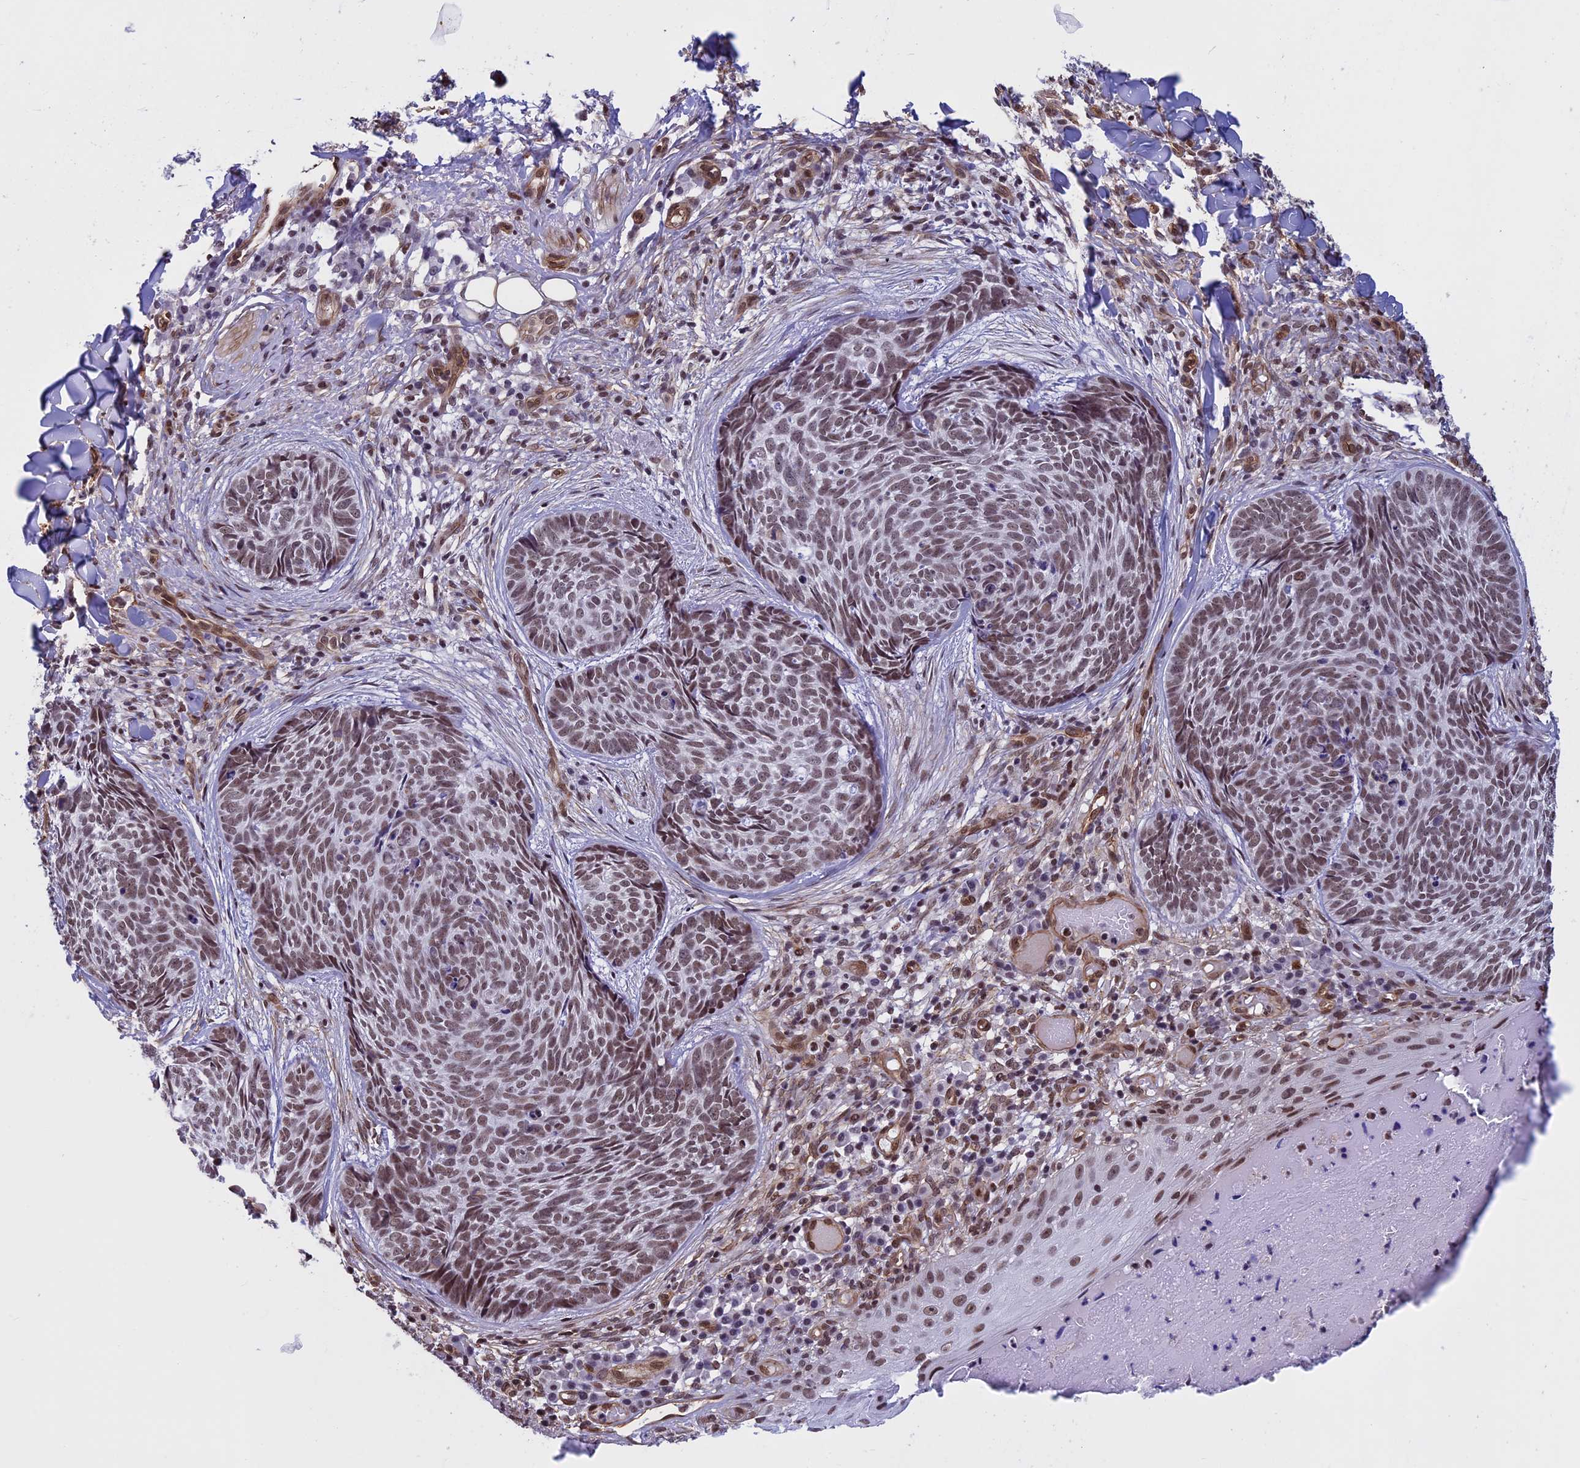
{"staining": {"intensity": "moderate", "quantity": ">75%", "location": "nuclear"}, "tissue": "skin cancer", "cell_type": "Tumor cells", "image_type": "cancer", "snomed": [{"axis": "morphology", "description": "Basal cell carcinoma"}, {"axis": "topography", "description": "Skin"}], "caption": "Immunohistochemistry (DAB (3,3'-diaminobenzidine)) staining of human basal cell carcinoma (skin) demonstrates moderate nuclear protein staining in approximately >75% of tumor cells. The staining was performed using DAB, with brown indicating positive protein expression. Nuclei are stained blue with hematoxylin.", "gene": "NIPBL", "patient": {"sex": "female", "age": 61}}